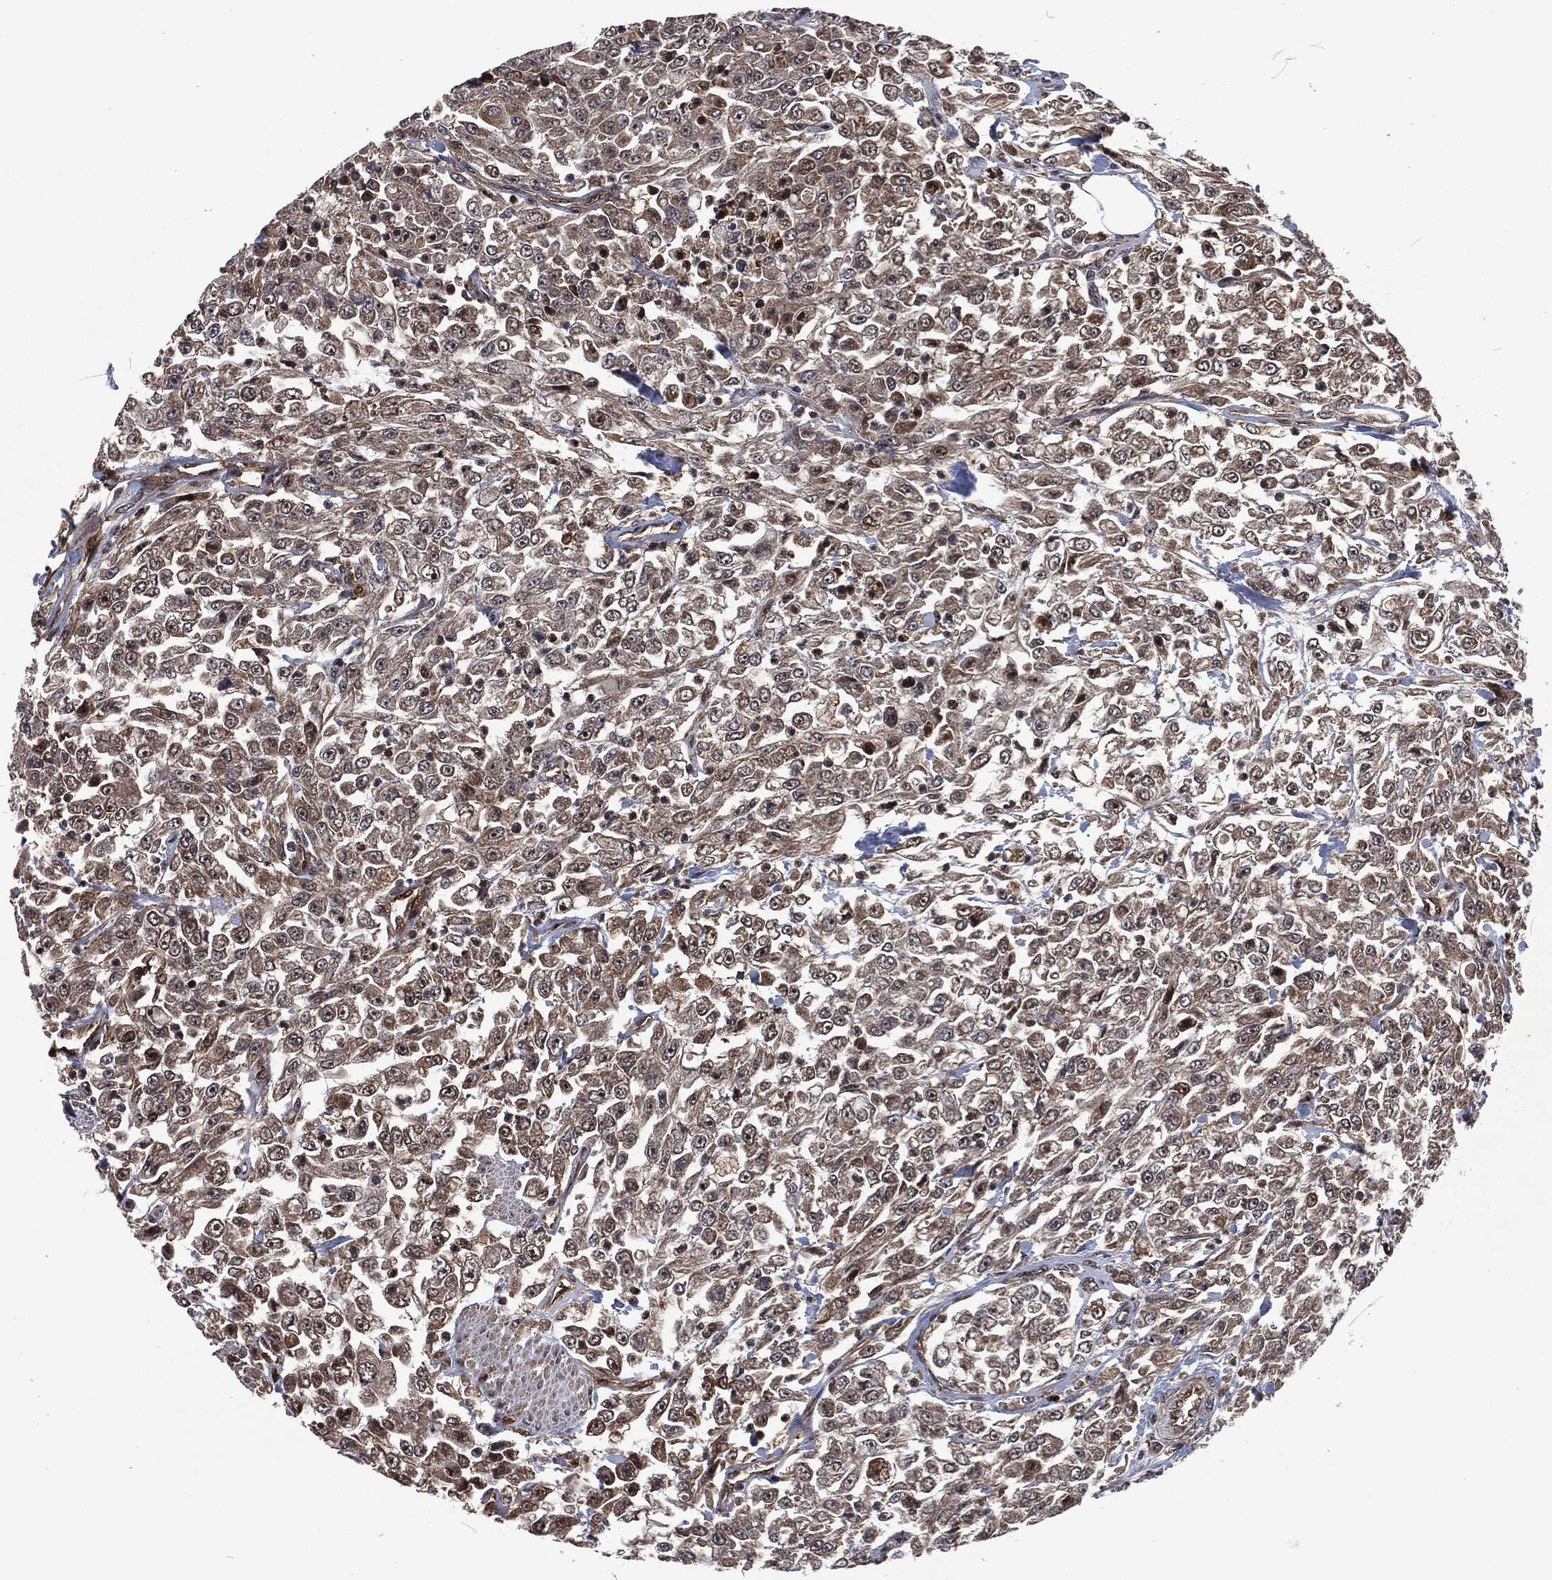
{"staining": {"intensity": "weak", "quantity": "25%-75%", "location": "cytoplasmic/membranous"}, "tissue": "urothelial cancer", "cell_type": "Tumor cells", "image_type": "cancer", "snomed": [{"axis": "morphology", "description": "Urothelial carcinoma, High grade"}, {"axis": "topography", "description": "Urinary bladder"}], "caption": "High-magnification brightfield microscopy of urothelial cancer stained with DAB (3,3'-diaminobenzidine) (brown) and counterstained with hematoxylin (blue). tumor cells exhibit weak cytoplasmic/membranous expression is present in about25%-75% of cells.", "gene": "CMPK2", "patient": {"sex": "male", "age": 46}}